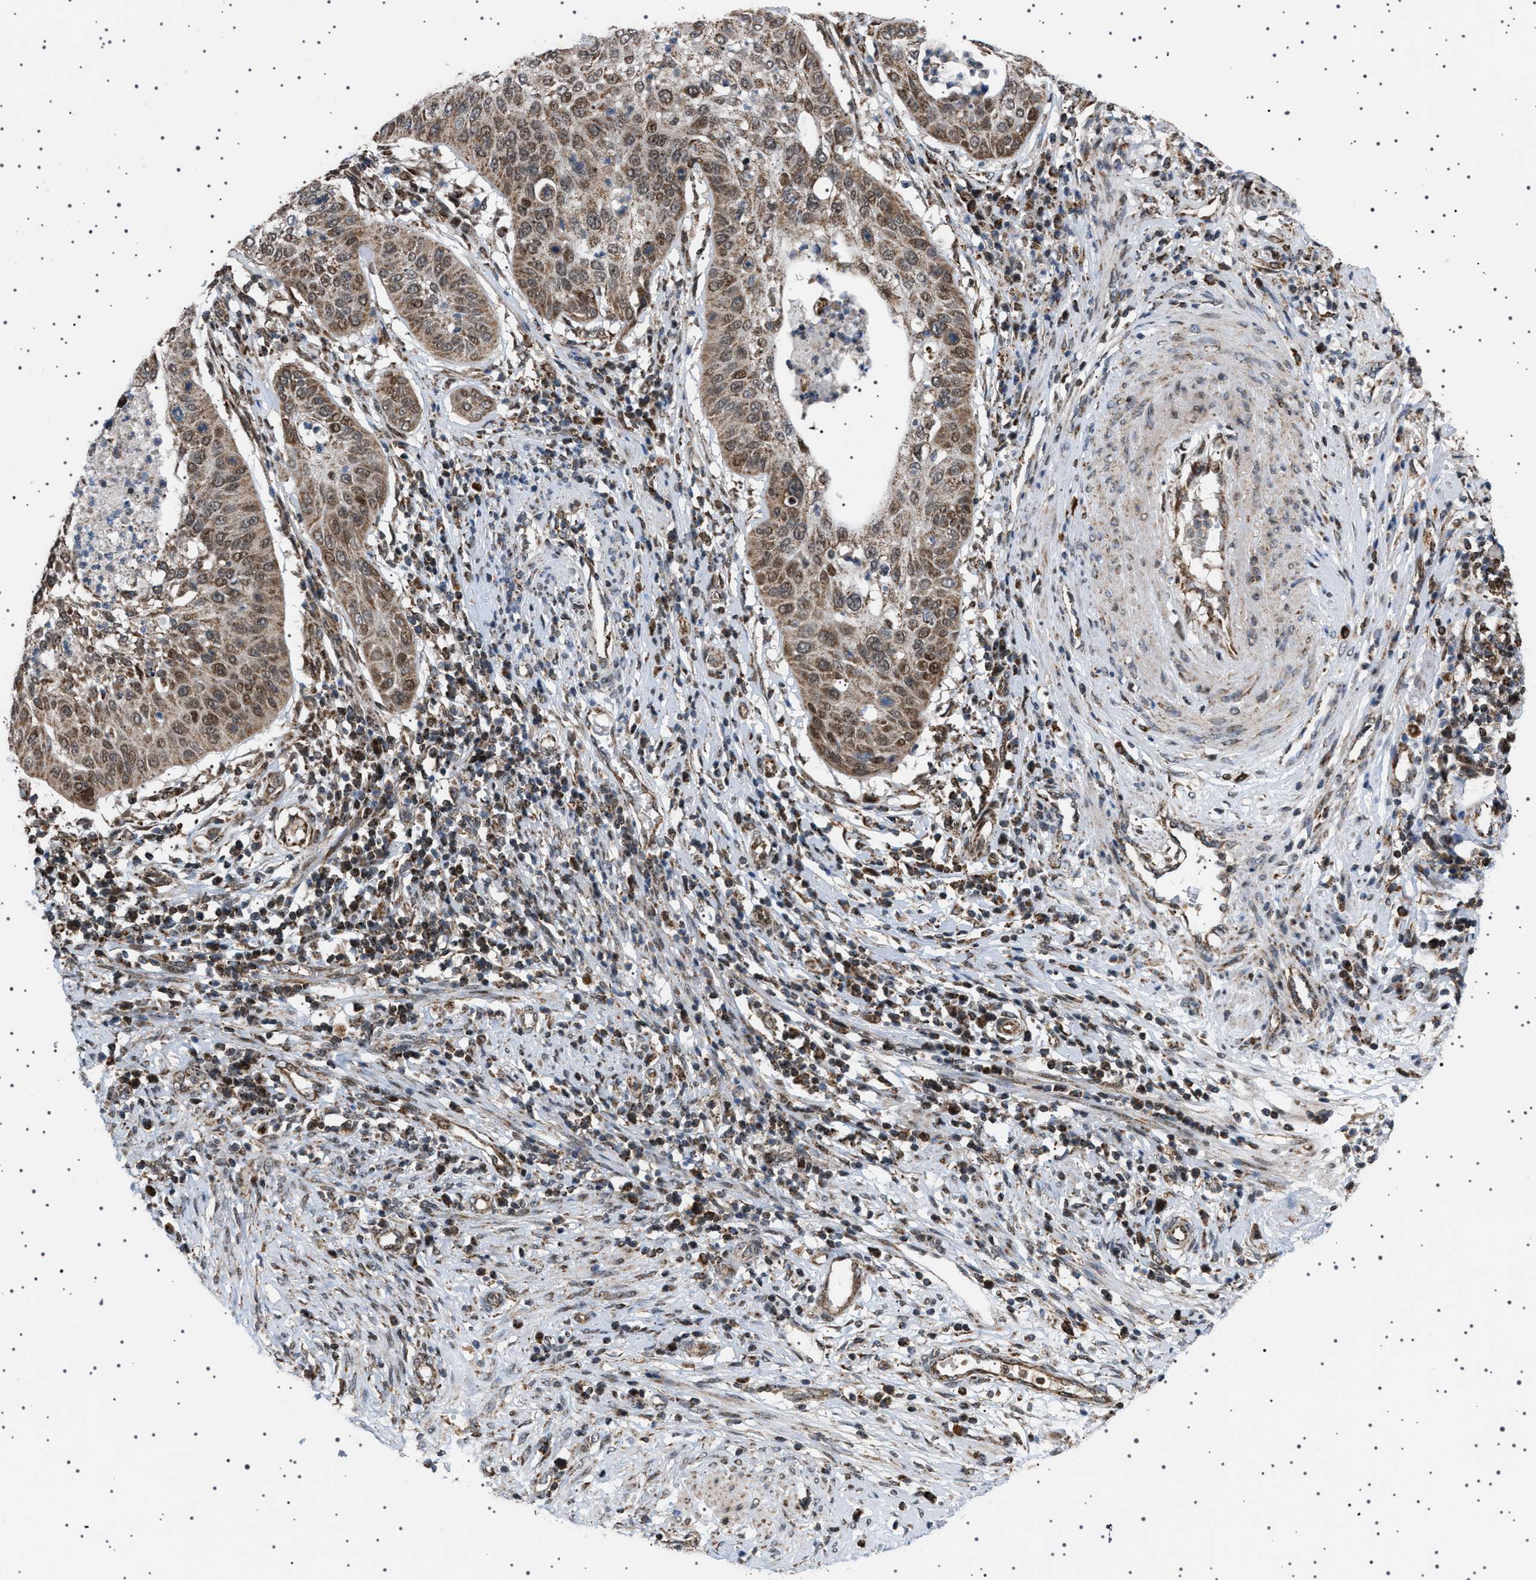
{"staining": {"intensity": "moderate", "quantity": ">75%", "location": "cytoplasmic/membranous,nuclear"}, "tissue": "cervical cancer", "cell_type": "Tumor cells", "image_type": "cancer", "snomed": [{"axis": "morphology", "description": "Normal tissue, NOS"}, {"axis": "morphology", "description": "Squamous cell carcinoma, NOS"}, {"axis": "topography", "description": "Cervix"}], "caption": "There is medium levels of moderate cytoplasmic/membranous and nuclear staining in tumor cells of cervical cancer (squamous cell carcinoma), as demonstrated by immunohistochemical staining (brown color).", "gene": "MELK", "patient": {"sex": "female", "age": 39}}